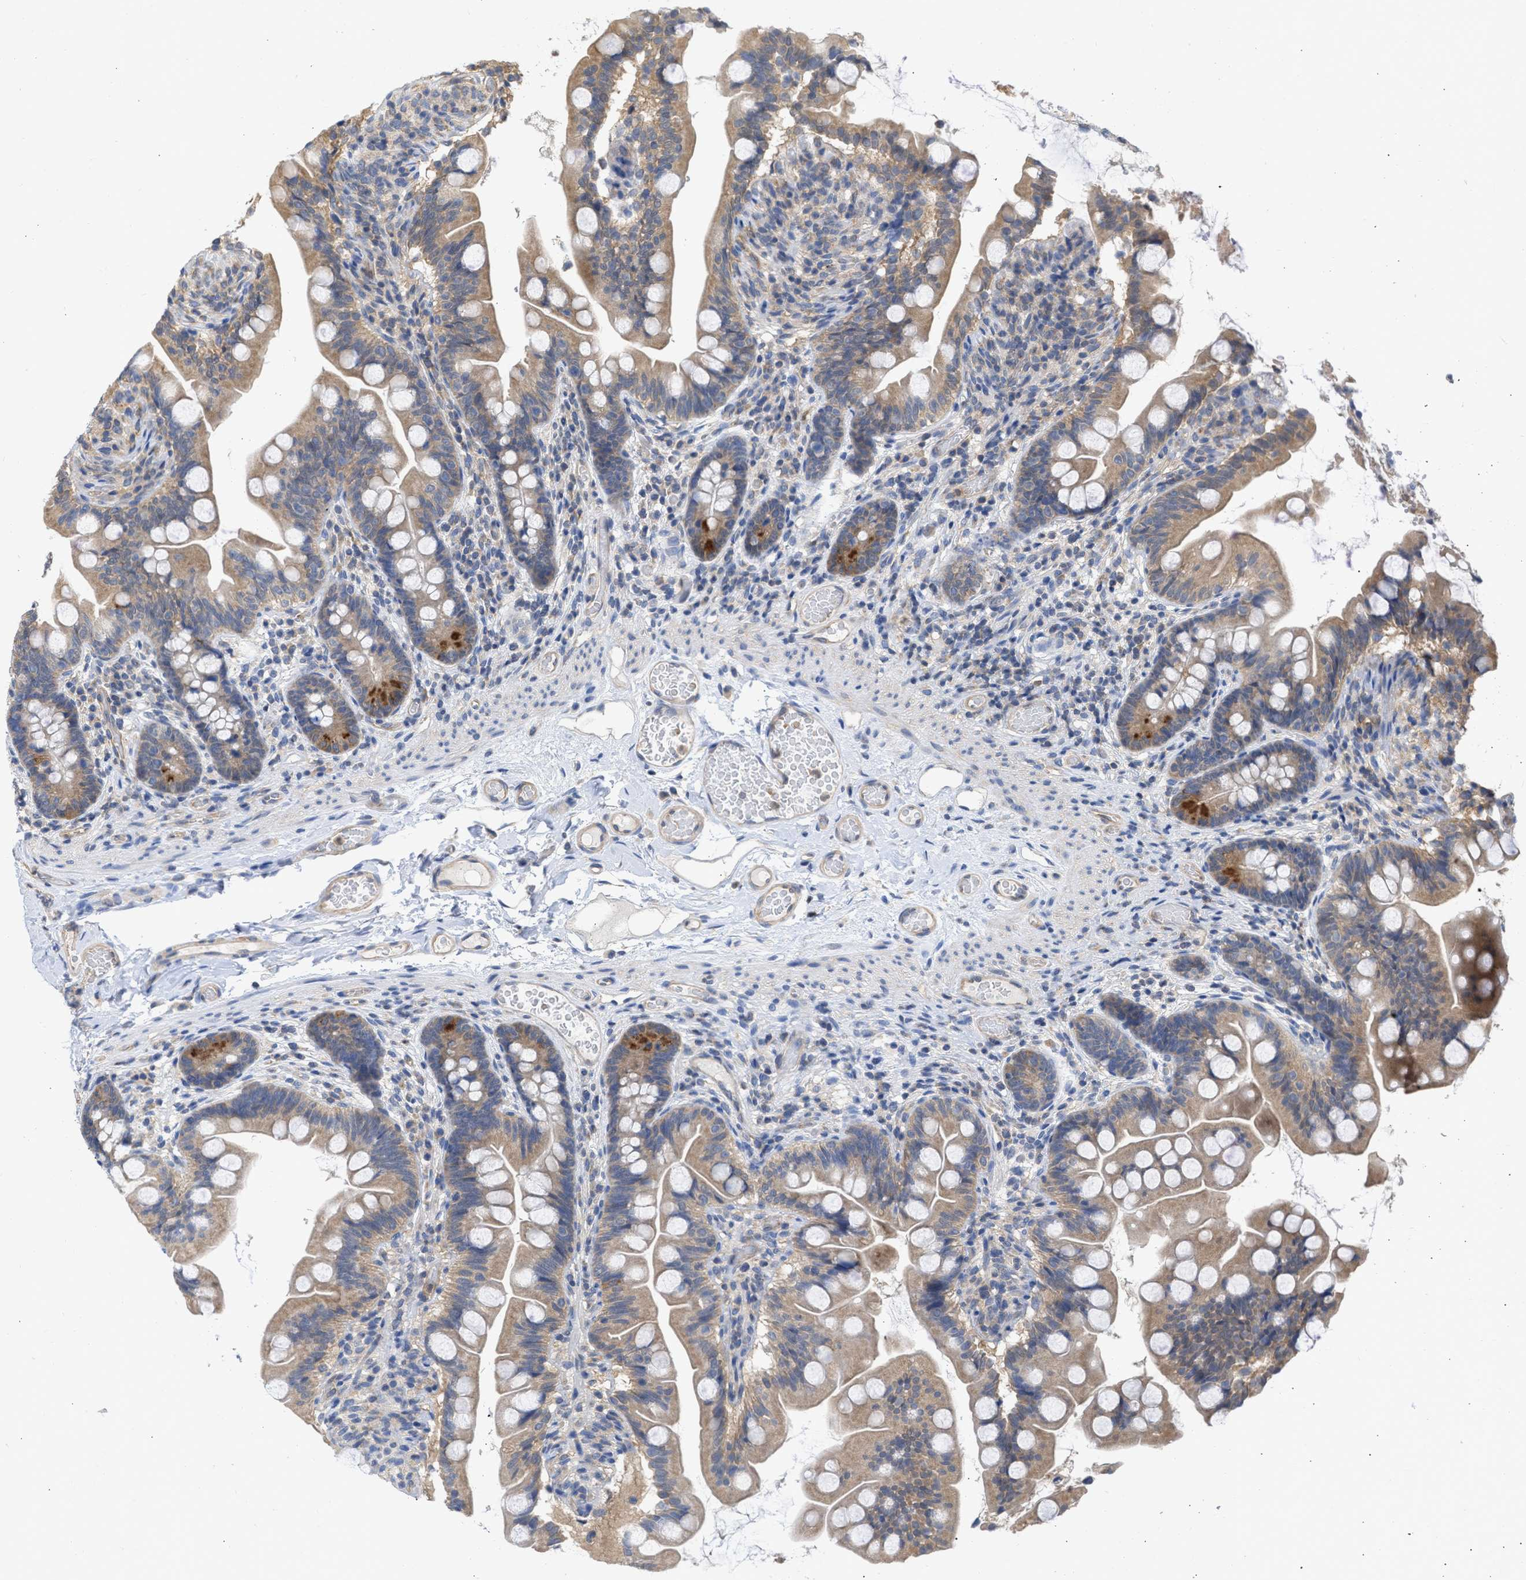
{"staining": {"intensity": "moderate", "quantity": ">75%", "location": "cytoplasmic/membranous"}, "tissue": "small intestine", "cell_type": "Glandular cells", "image_type": "normal", "snomed": [{"axis": "morphology", "description": "Normal tissue, NOS"}, {"axis": "topography", "description": "Small intestine"}], "caption": "Brown immunohistochemical staining in unremarkable small intestine exhibits moderate cytoplasmic/membranous expression in approximately >75% of glandular cells. (DAB IHC, brown staining for protein, blue staining for nuclei).", "gene": "MAP2K3", "patient": {"sex": "female", "age": 56}}